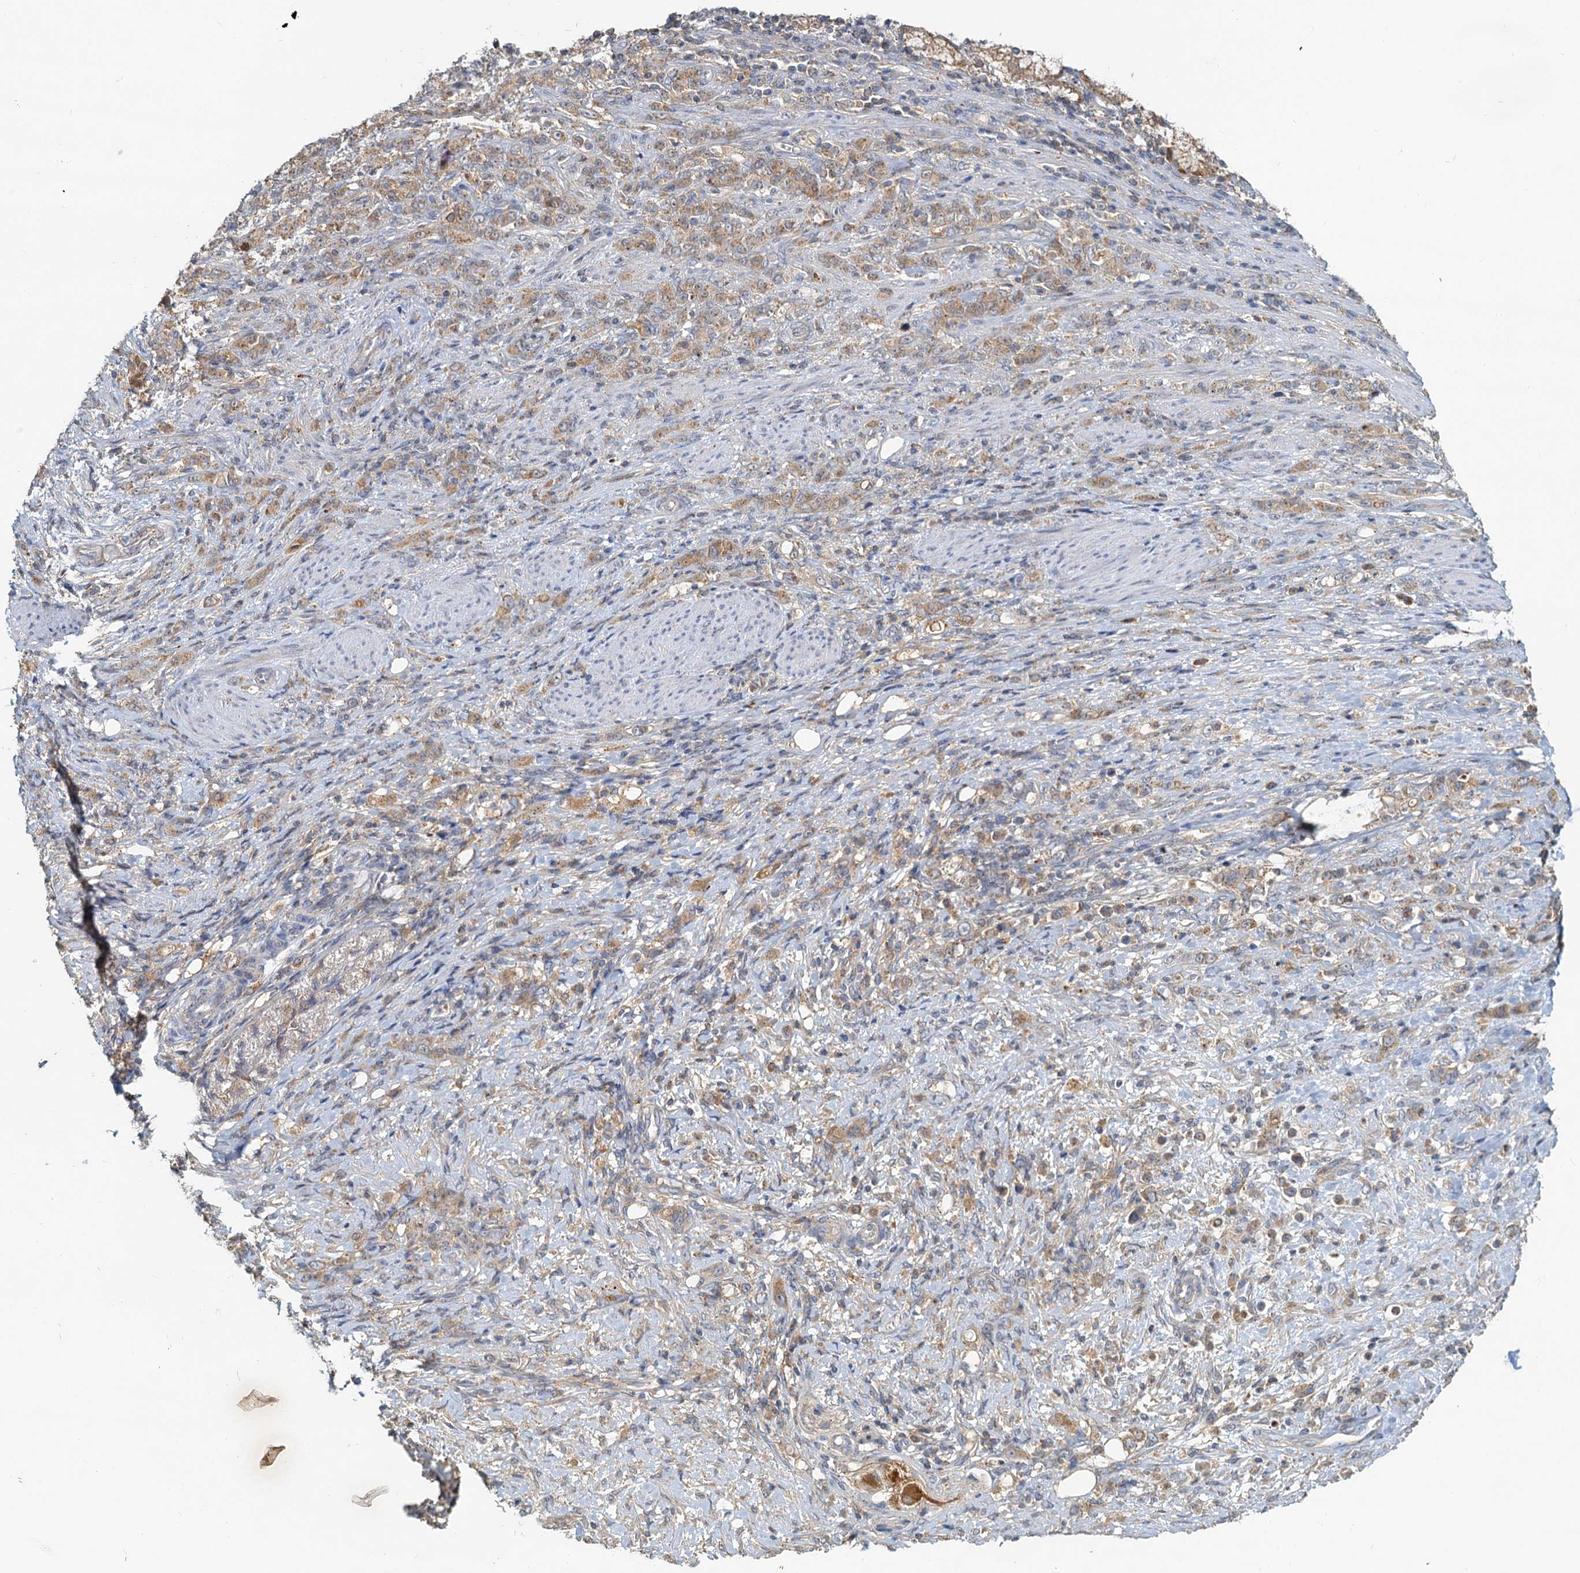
{"staining": {"intensity": "moderate", "quantity": ">75%", "location": "cytoplasmic/membranous"}, "tissue": "stomach cancer", "cell_type": "Tumor cells", "image_type": "cancer", "snomed": [{"axis": "morphology", "description": "Adenocarcinoma, NOS"}, {"axis": "topography", "description": "Stomach"}], "caption": "Immunohistochemical staining of human adenocarcinoma (stomach) shows medium levels of moderate cytoplasmic/membranous protein positivity in approximately >75% of tumor cells.", "gene": "TOLLIP", "patient": {"sex": "female", "age": 79}}